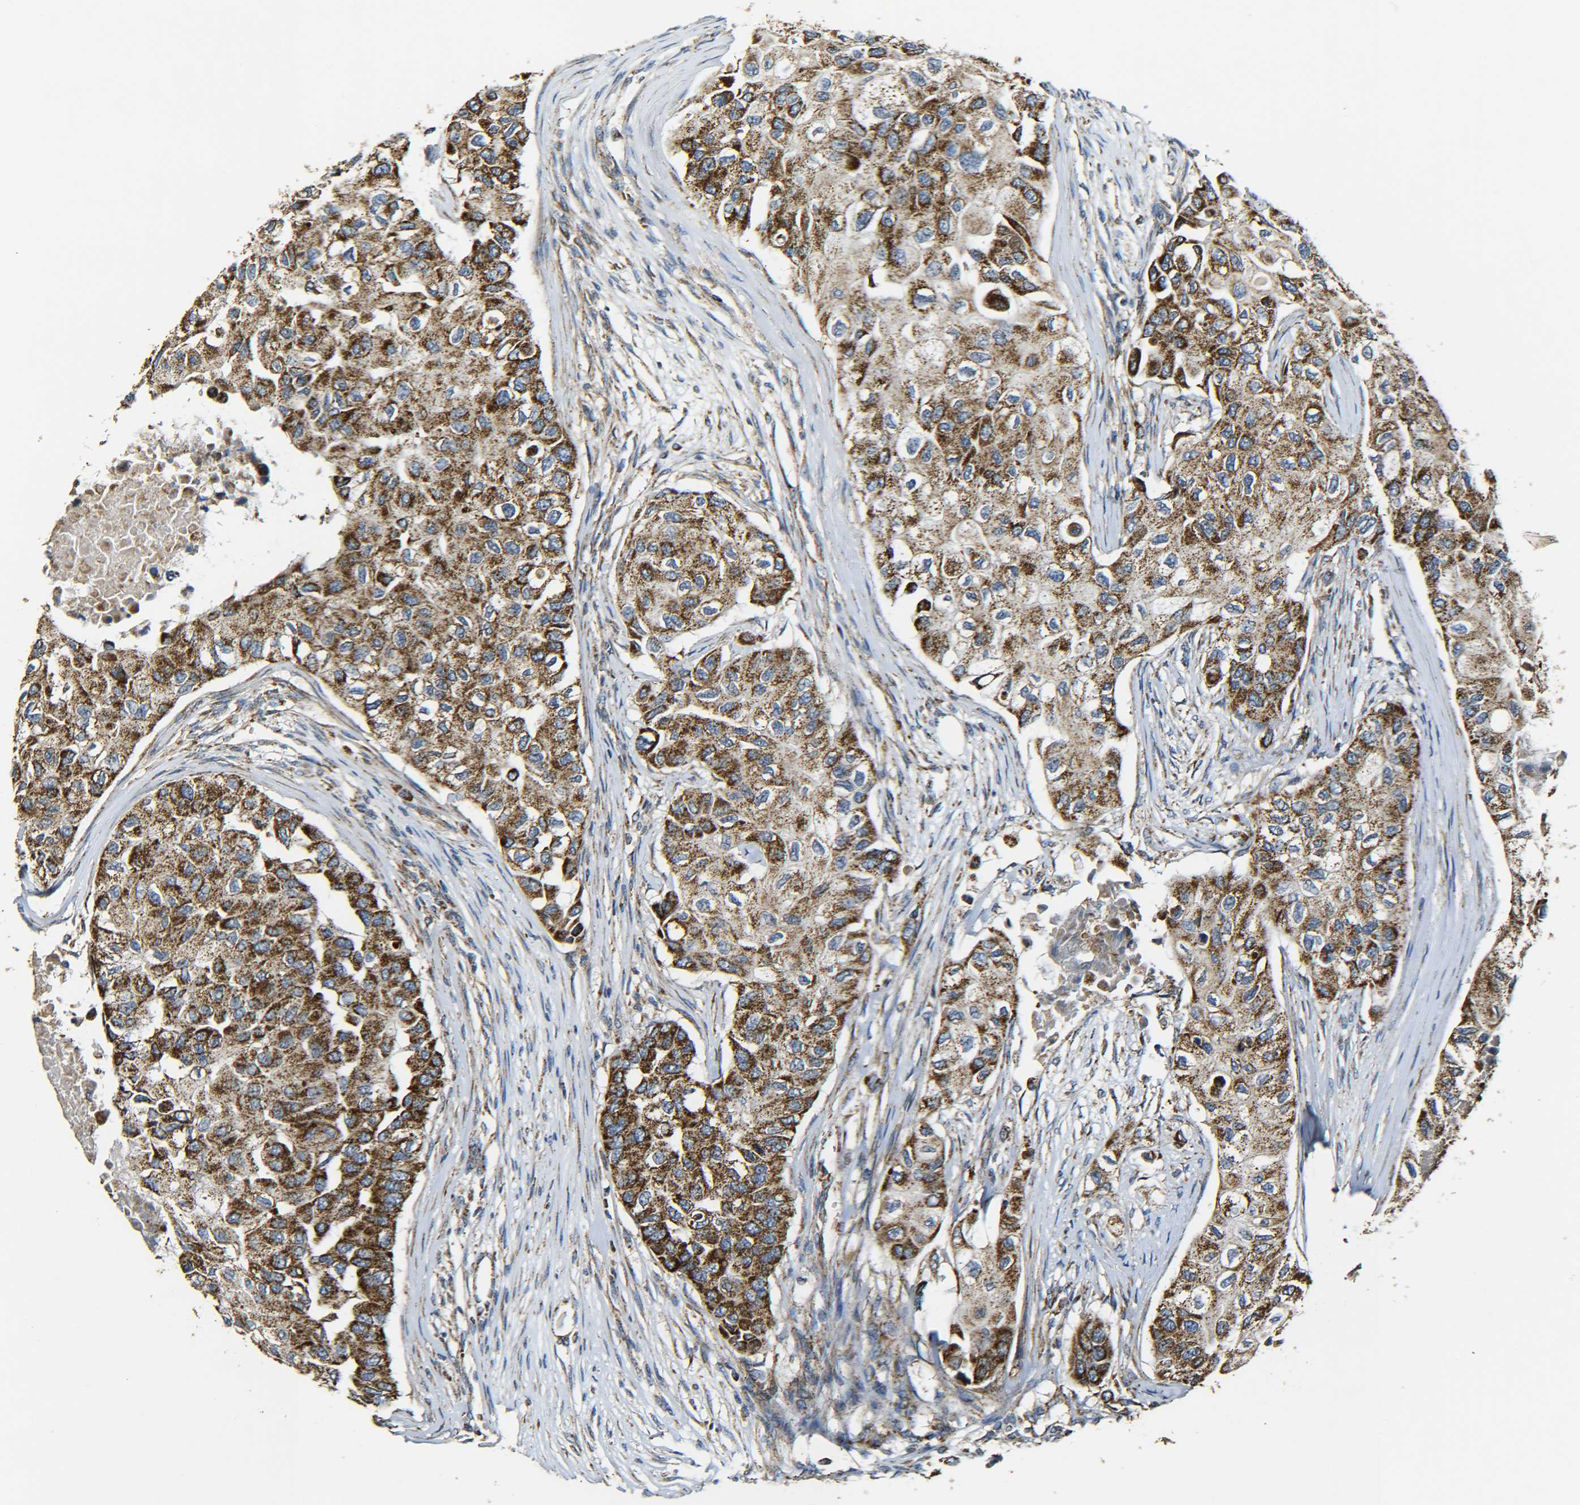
{"staining": {"intensity": "moderate", "quantity": ">75%", "location": "cytoplasmic/membranous"}, "tissue": "breast cancer", "cell_type": "Tumor cells", "image_type": "cancer", "snomed": [{"axis": "morphology", "description": "Normal tissue, NOS"}, {"axis": "morphology", "description": "Duct carcinoma"}, {"axis": "topography", "description": "Breast"}], "caption": "DAB (3,3'-diaminobenzidine) immunohistochemical staining of infiltrating ductal carcinoma (breast) displays moderate cytoplasmic/membranous protein staining in approximately >75% of tumor cells. The staining is performed using DAB brown chromogen to label protein expression. The nuclei are counter-stained blue using hematoxylin.", "gene": "NR3C2", "patient": {"sex": "female", "age": 49}}